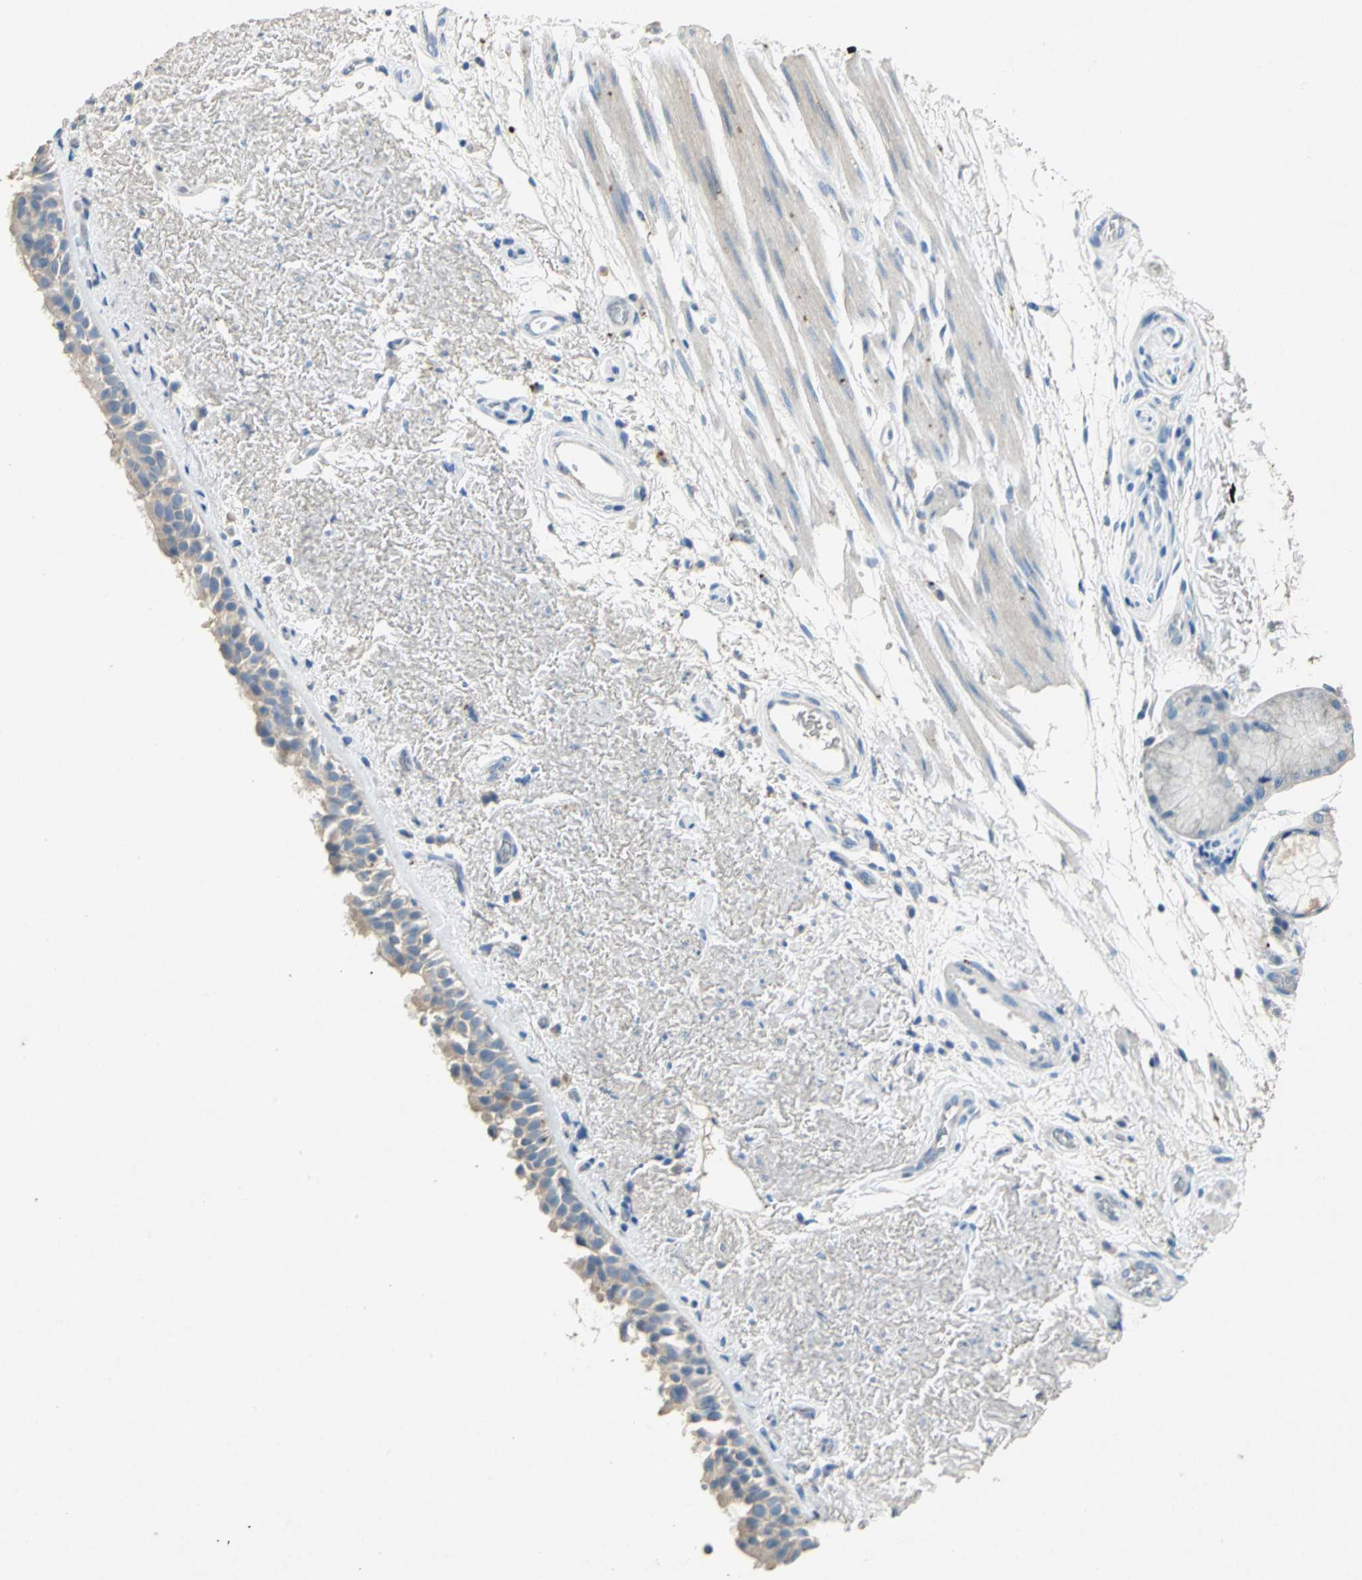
{"staining": {"intensity": "weak", "quantity": ">75%", "location": "cytoplasmic/membranous"}, "tissue": "bronchus", "cell_type": "Respiratory epithelial cells", "image_type": "normal", "snomed": [{"axis": "morphology", "description": "Normal tissue, NOS"}, {"axis": "topography", "description": "Bronchus"}], "caption": "IHC staining of unremarkable bronchus, which exhibits low levels of weak cytoplasmic/membranous staining in about >75% of respiratory epithelial cells indicating weak cytoplasmic/membranous protein positivity. The staining was performed using DAB (brown) for protein detection and nuclei were counterstained in hematoxylin (blue).", "gene": "ADAMTS5", "patient": {"sex": "female", "age": 54}}